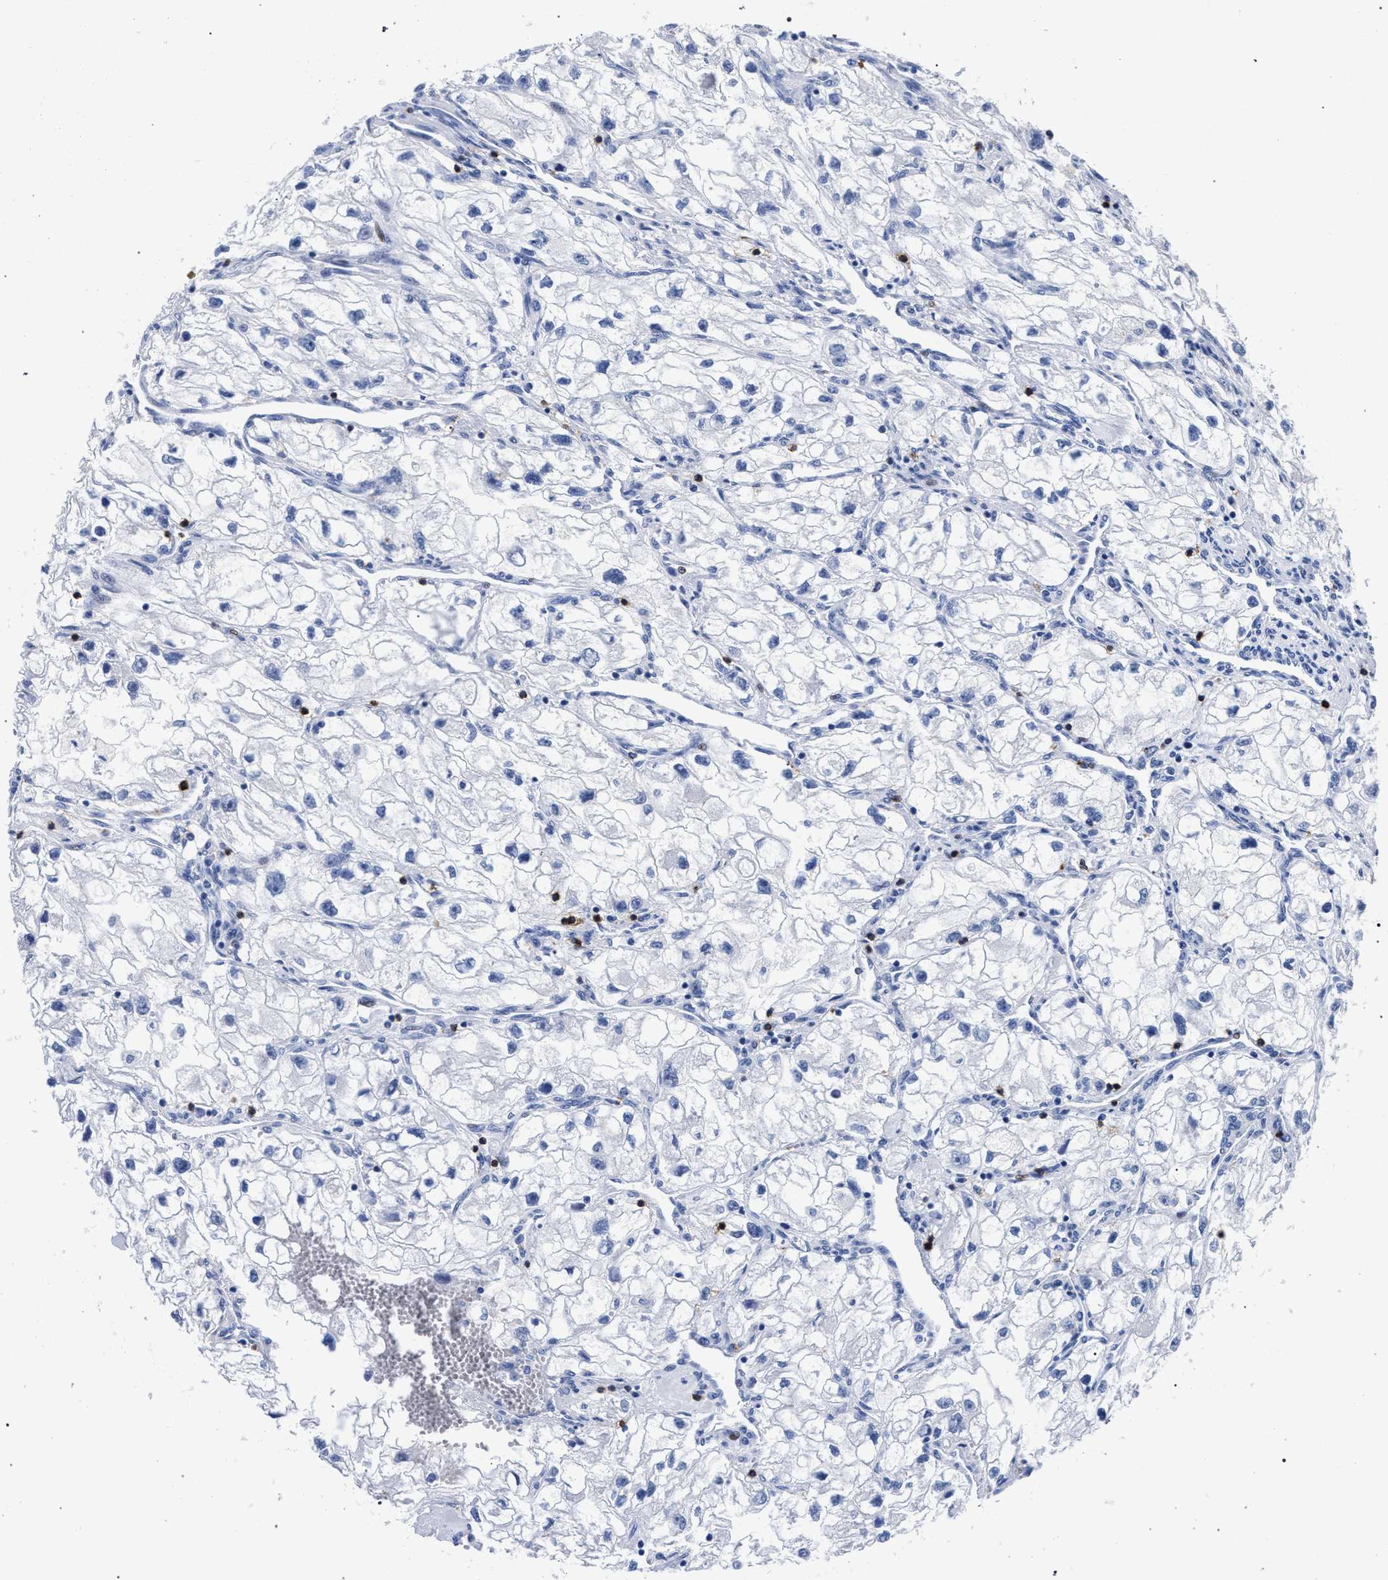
{"staining": {"intensity": "negative", "quantity": "none", "location": "none"}, "tissue": "renal cancer", "cell_type": "Tumor cells", "image_type": "cancer", "snomed": [{"axis": "morphology", "description": "Adenocarcinoma, NOS"}, {"axis": "topography", "description": "Kidney"}], "caption": "A high-resolution micrograph shows immunohistochemistry (IHC) staining of renal cancer, which displays no significant positivity in tumor cells. Nuclei are stained in blue.", "gene": "KLRK1", "patient": {"sex": "female", "age": 70}}